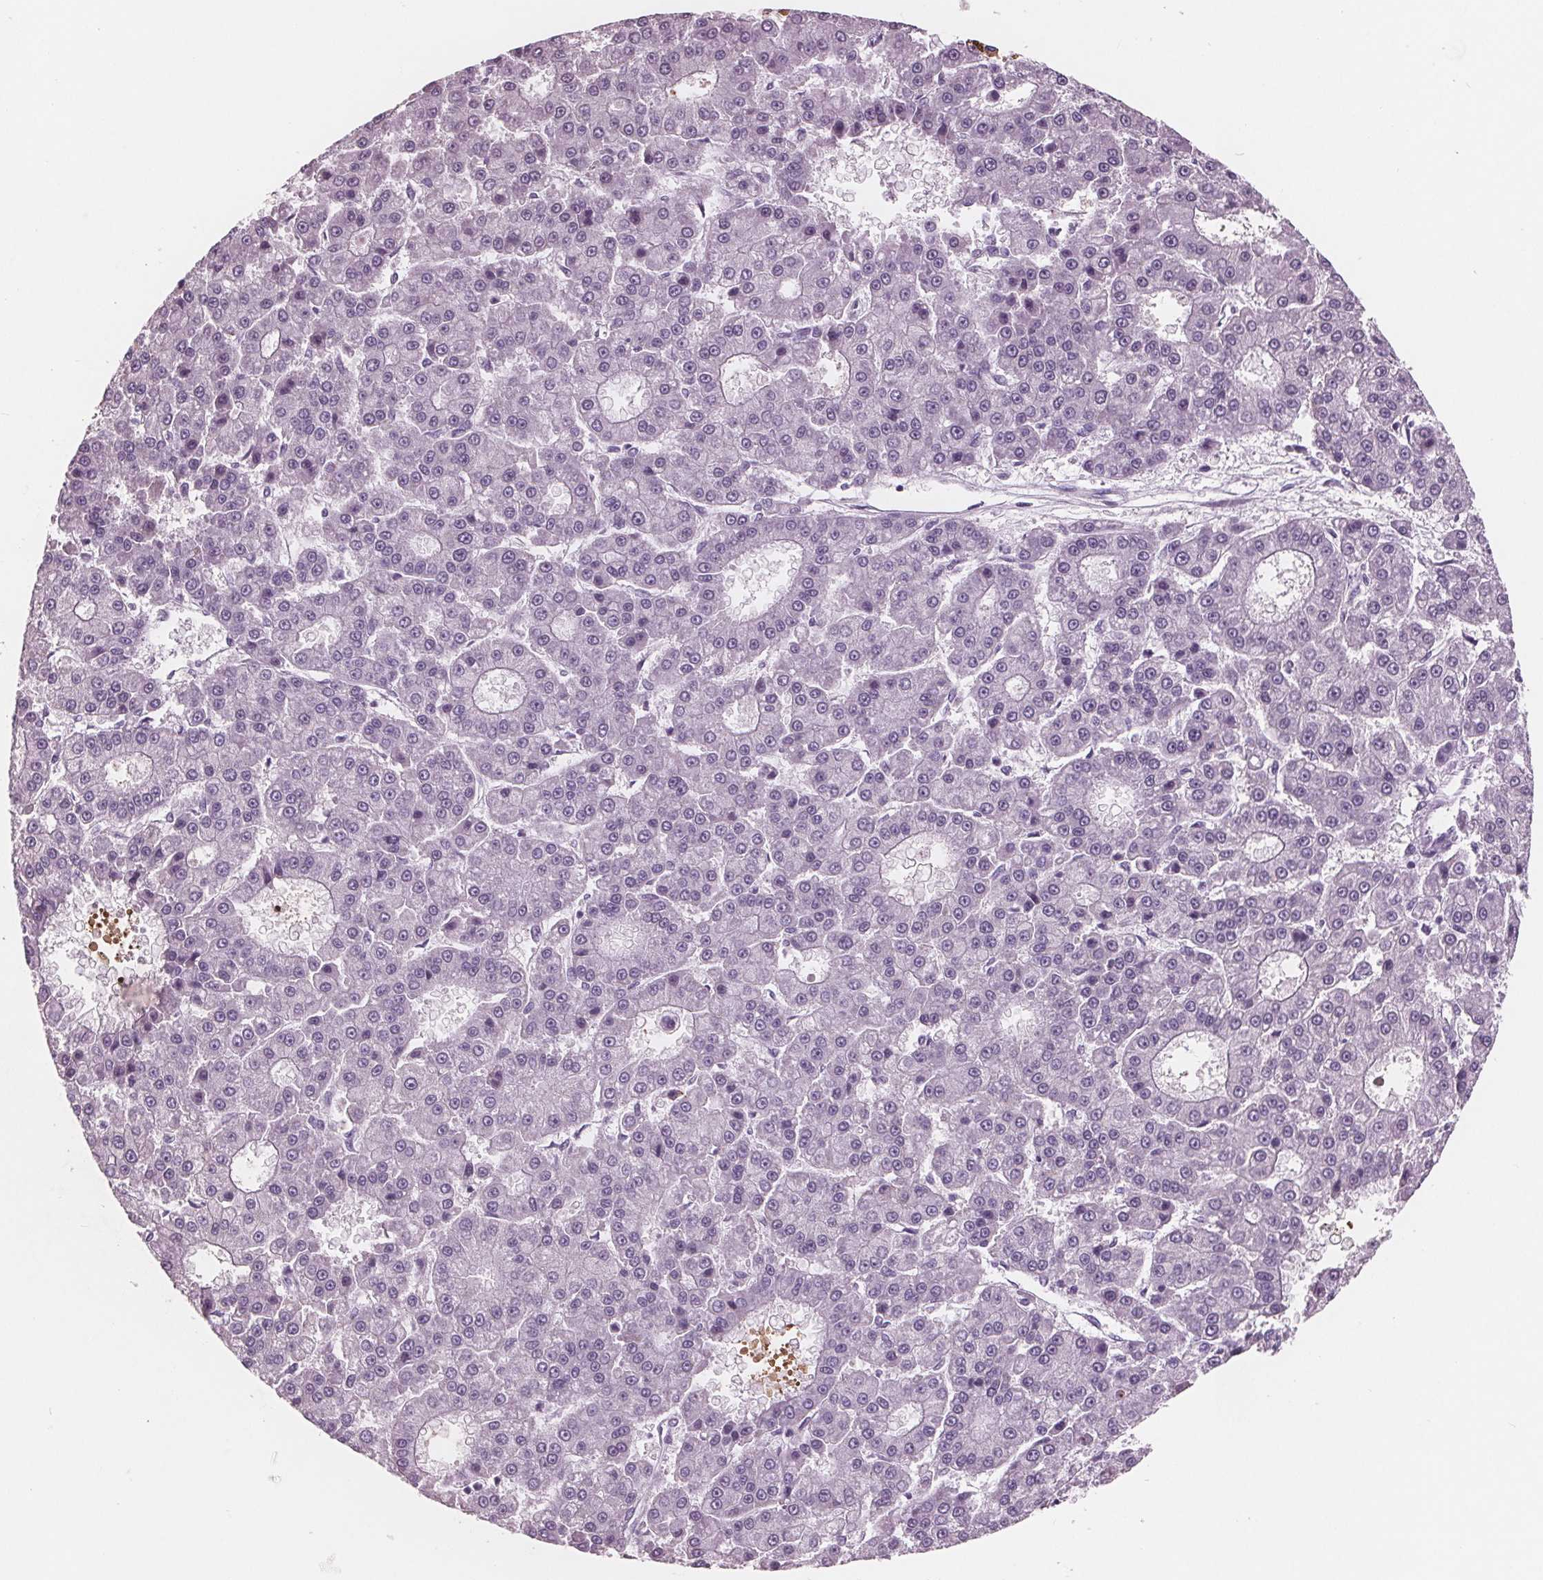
{"staining": {"intensity": "negative", "quantity": "none", "location": "none"}, "tissue": "liver cancer", "cell_type": "Tumor cells", "image_type": "cancer", "snomed": [{"axis": "morphology", "description": "Carcinoma, Hepatocellular, NOS"}, {"axis": "topography", "description": "Liver"}], "caption": "Human liver cancer (hepatocellular carcinoma) stained for a protein using immunohistochemistry displays no expression in tumor cells.", "gene": "AMBP", "patient": {"sex": "male", "age": 70}}